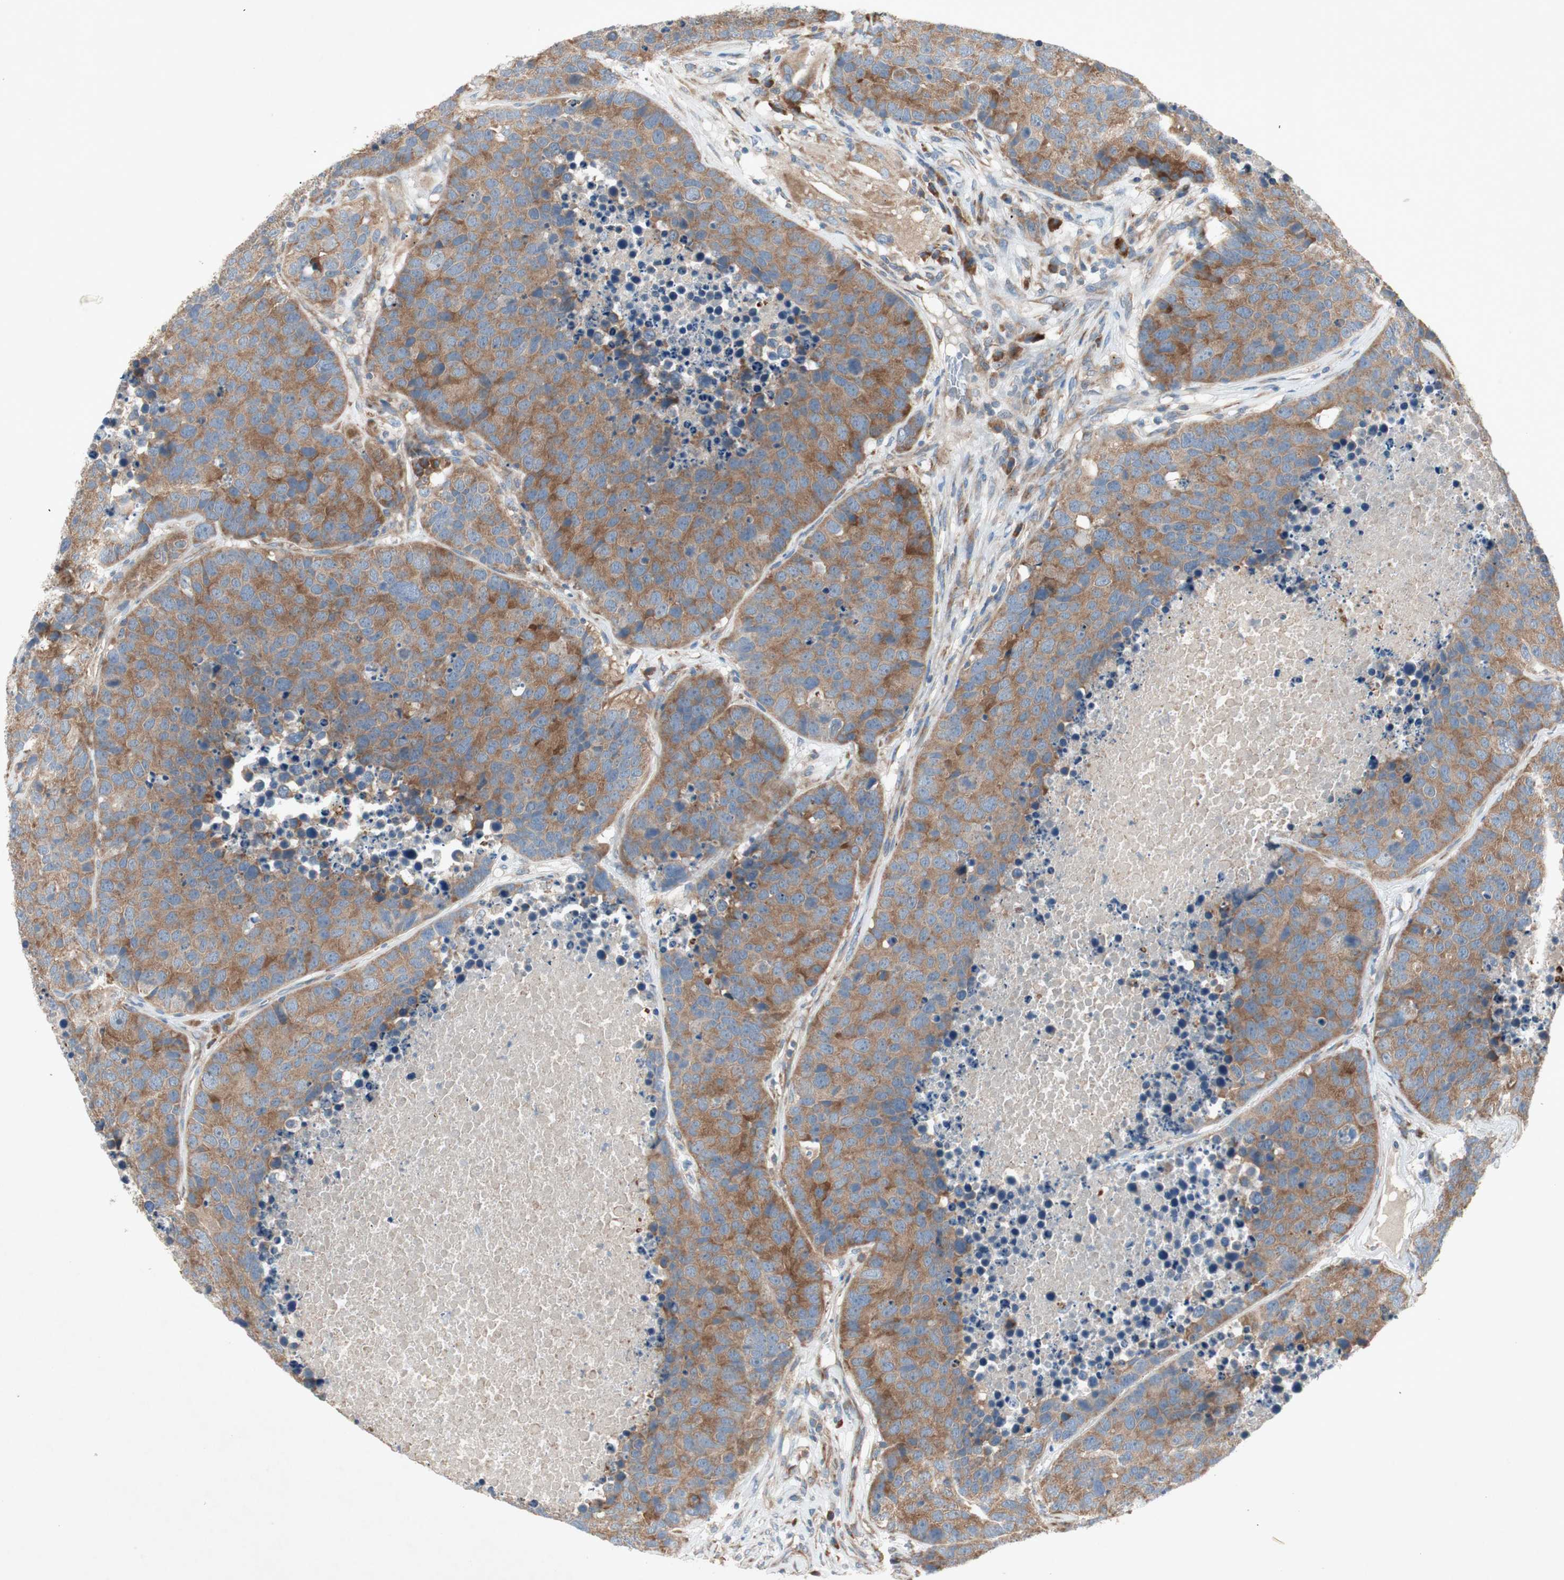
{"staining": {"intensity": "moderate", "quantity": ">75%", "location": "cytoplasmic/membranous"}, "tissue": "carcinoid", "cell_type": "Tumor cells", "image_type": "cancer", "snomed": [{"axis": "morphology", "description": "Carcinoid, malignant, NOS"}, {"axis": "topography", "description": "Lung"}], "caption": "IHC micrograph of neoplastic tissue: human malignant carcinoid stained using immunohistochemistry (IHC) shows medium levels of moderate protein expression localized specifically in the cytoplasmic/membranous of tumor cells, appearing as a cytoplasmic/membranous brown color.", "gene": "RPL23", "patient": {"sex": "male", "age": 60}}